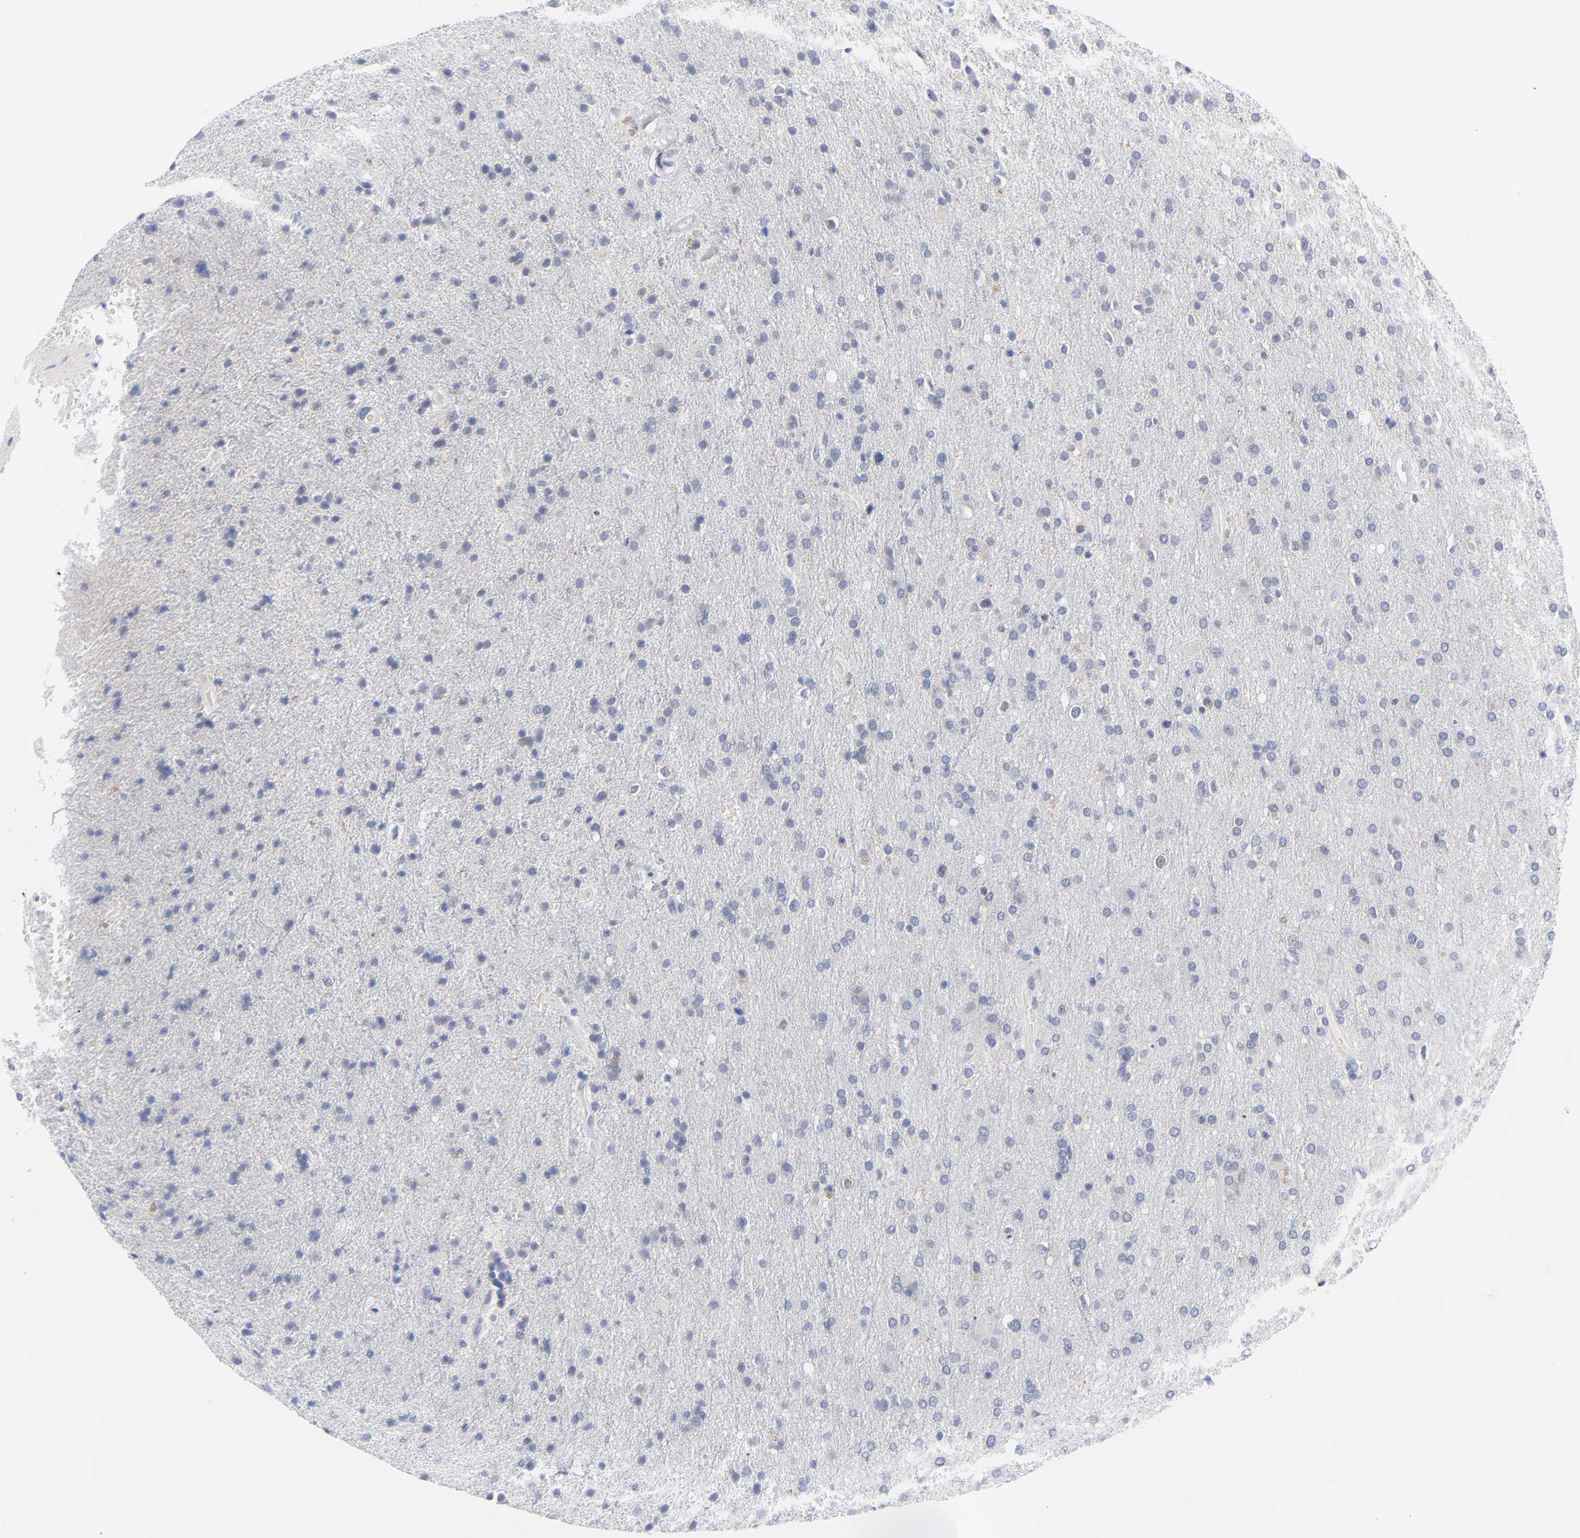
{"staining": {"intensity": "negative", "quantity": "none", "location": "none"}, "tissue": "glioma", "cell_type": "Tumor cells", "image_type": "cancer", "snomed": [{"axis": "morphology", "description": "Glioma, malignant, High grade"}, {"axis": "topography", "description": "Brain"}], "caption": "There is no significant expression in tumor cells of malignant glioma (high-grade).", "gene": "CLEC4G", "patient": {"sex": "male", "age": 33}}